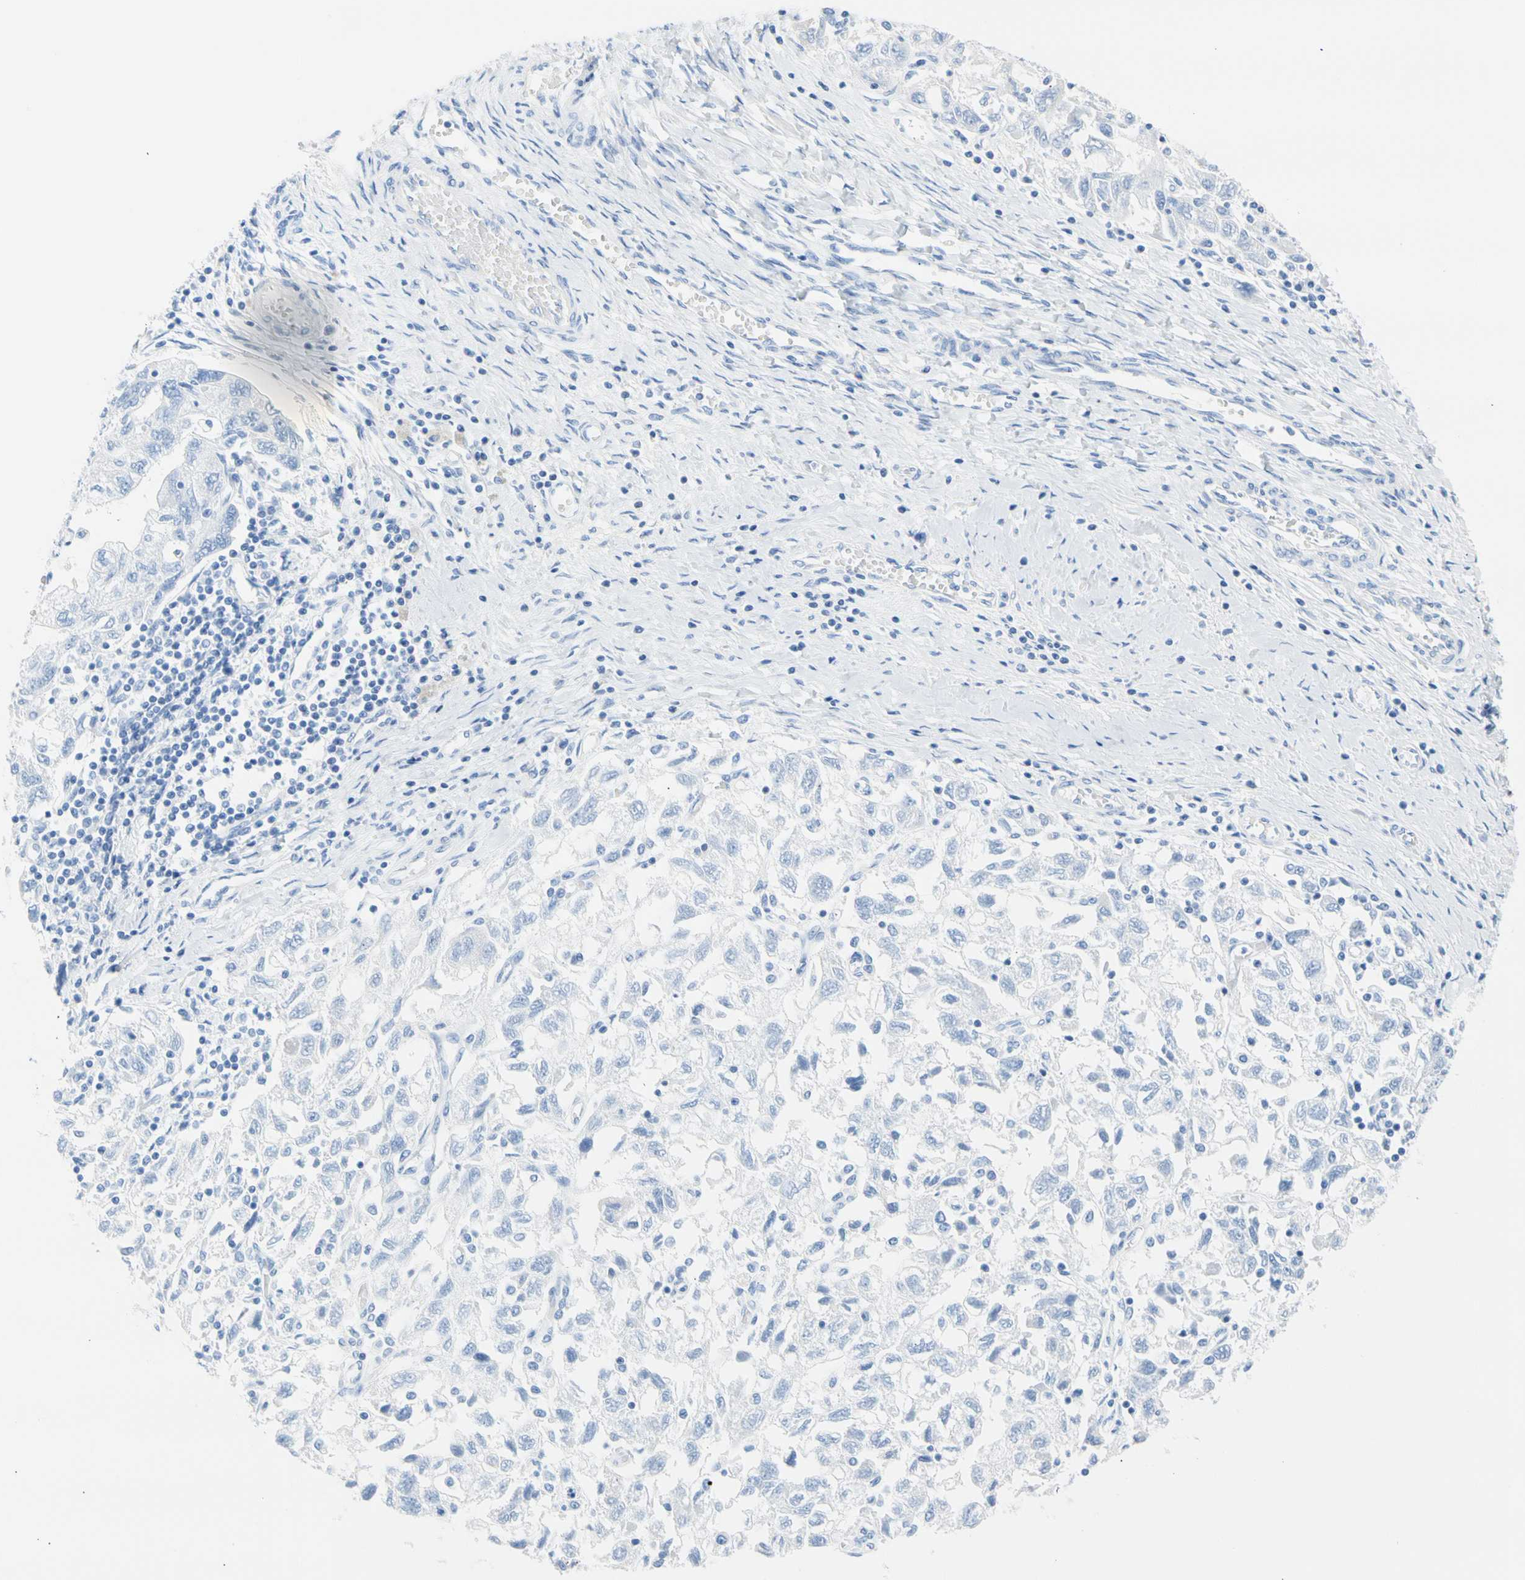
{"staining": {"intensity": "negative", "quantity": "none", "location": "none"}, "tissue": "ovarian cancer", "cell_type": "Tumor cells", "image_type": "cancer", "snomed": [{"axis": "morphology", "description": "Carcinoma, NOS"}, {"axis": "morphology", "description": "Cystadenocarcinoma, serous, NOS"}, {"axis": "topography", "description": "Ovary"}], "caption": "Tumor cells show no significant protein positivity in serous cystadenocarcinoma (ovarian).", "gene": "CEL", "patient": {"sex": "female", "age": 69}}